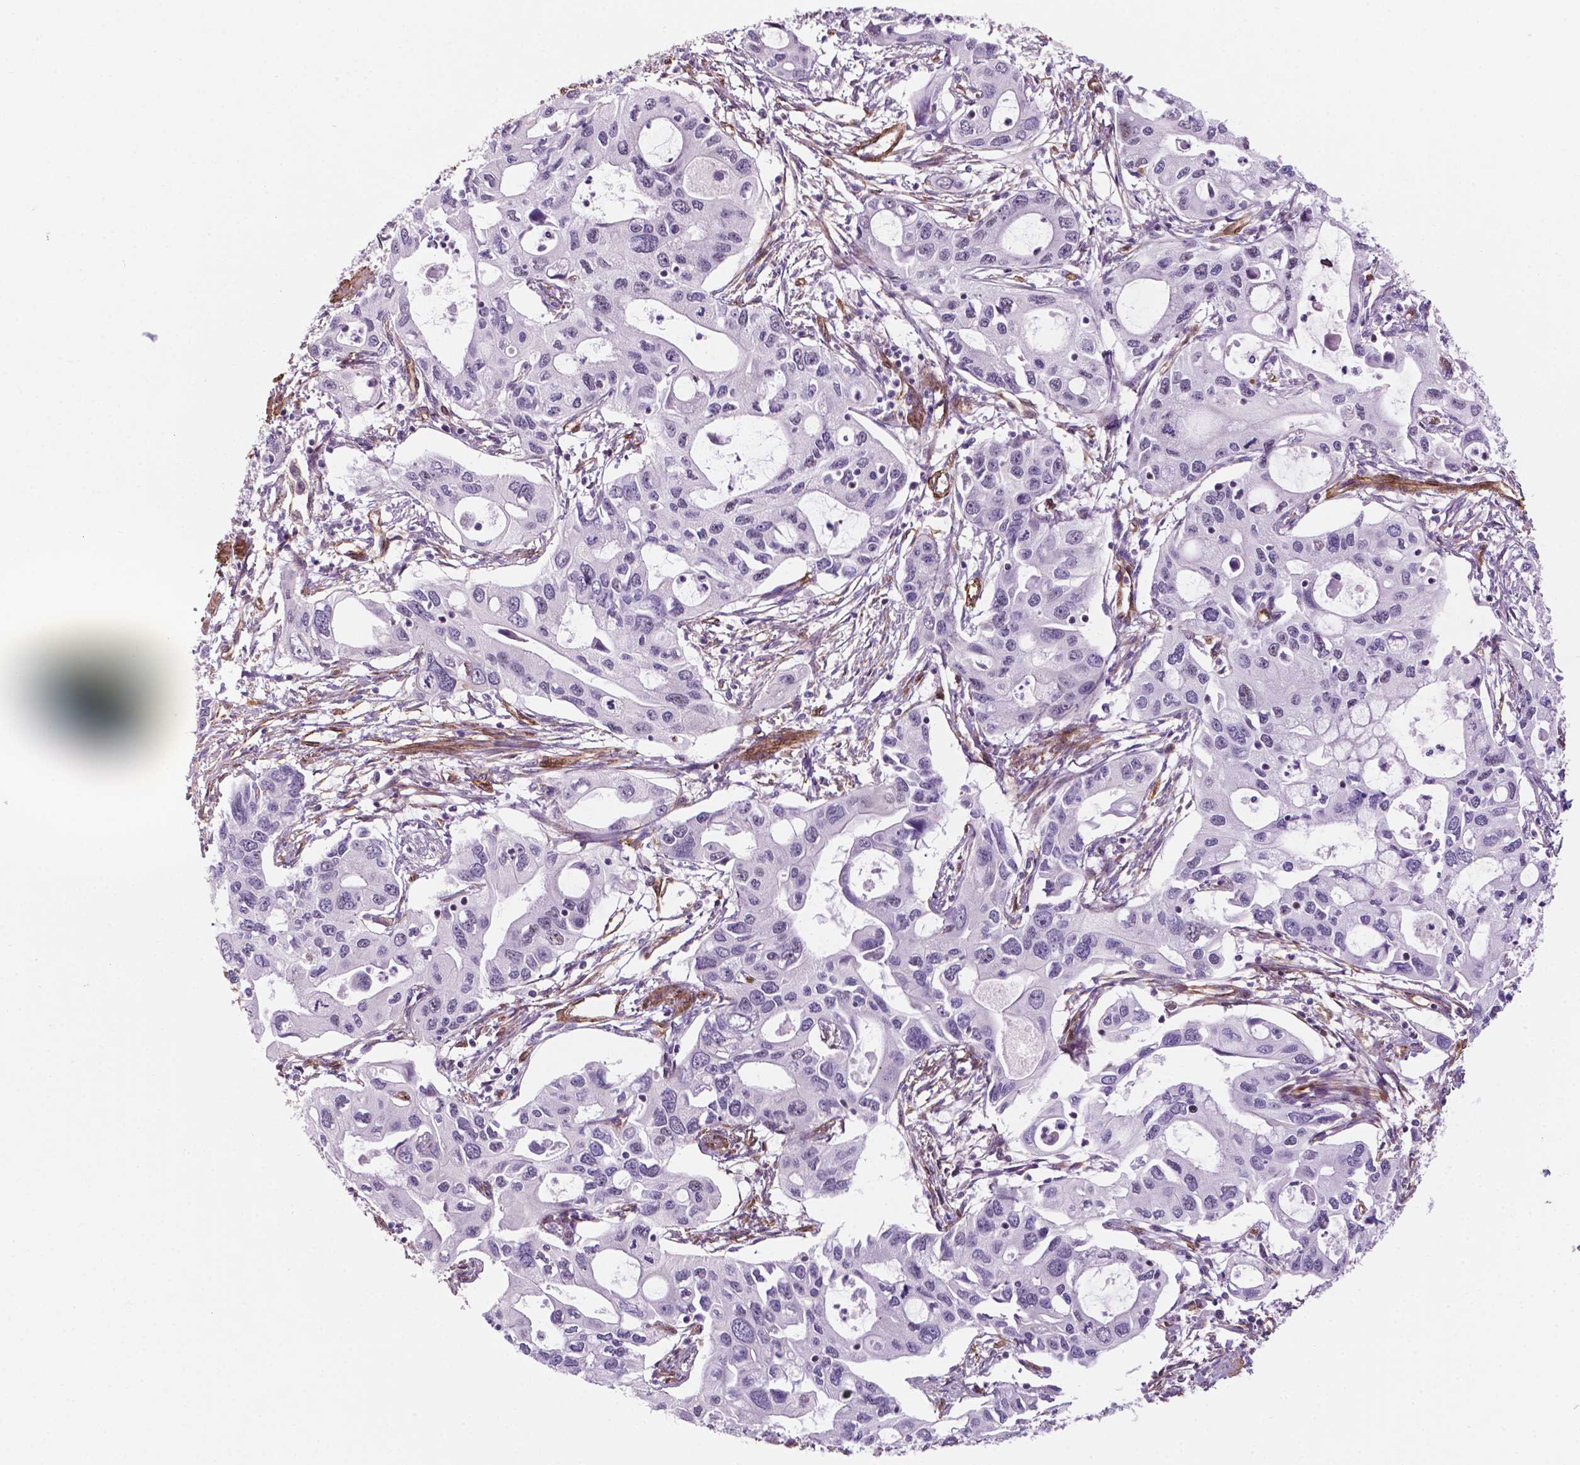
{"staining": {"intensity": "negative", "quantity": "none", "location": "none"}, "tissue": "pancreatic cancer", "cell_type": "Tumor cells", "image_type": "cancer", "snomed": [{"axis": "morphology", "description": "Adenocarcinoma, NOS"}, {"axis": "topography", "description": "Pancreas"}], "caption": "A high-resolution photomicrograph shows IHC staining of adenocarcinoma (pancreatic), which displays no significant positivity in tumor cells.", "gene": "EGFL8", "patient": {"sex": "male", "age": 60}}